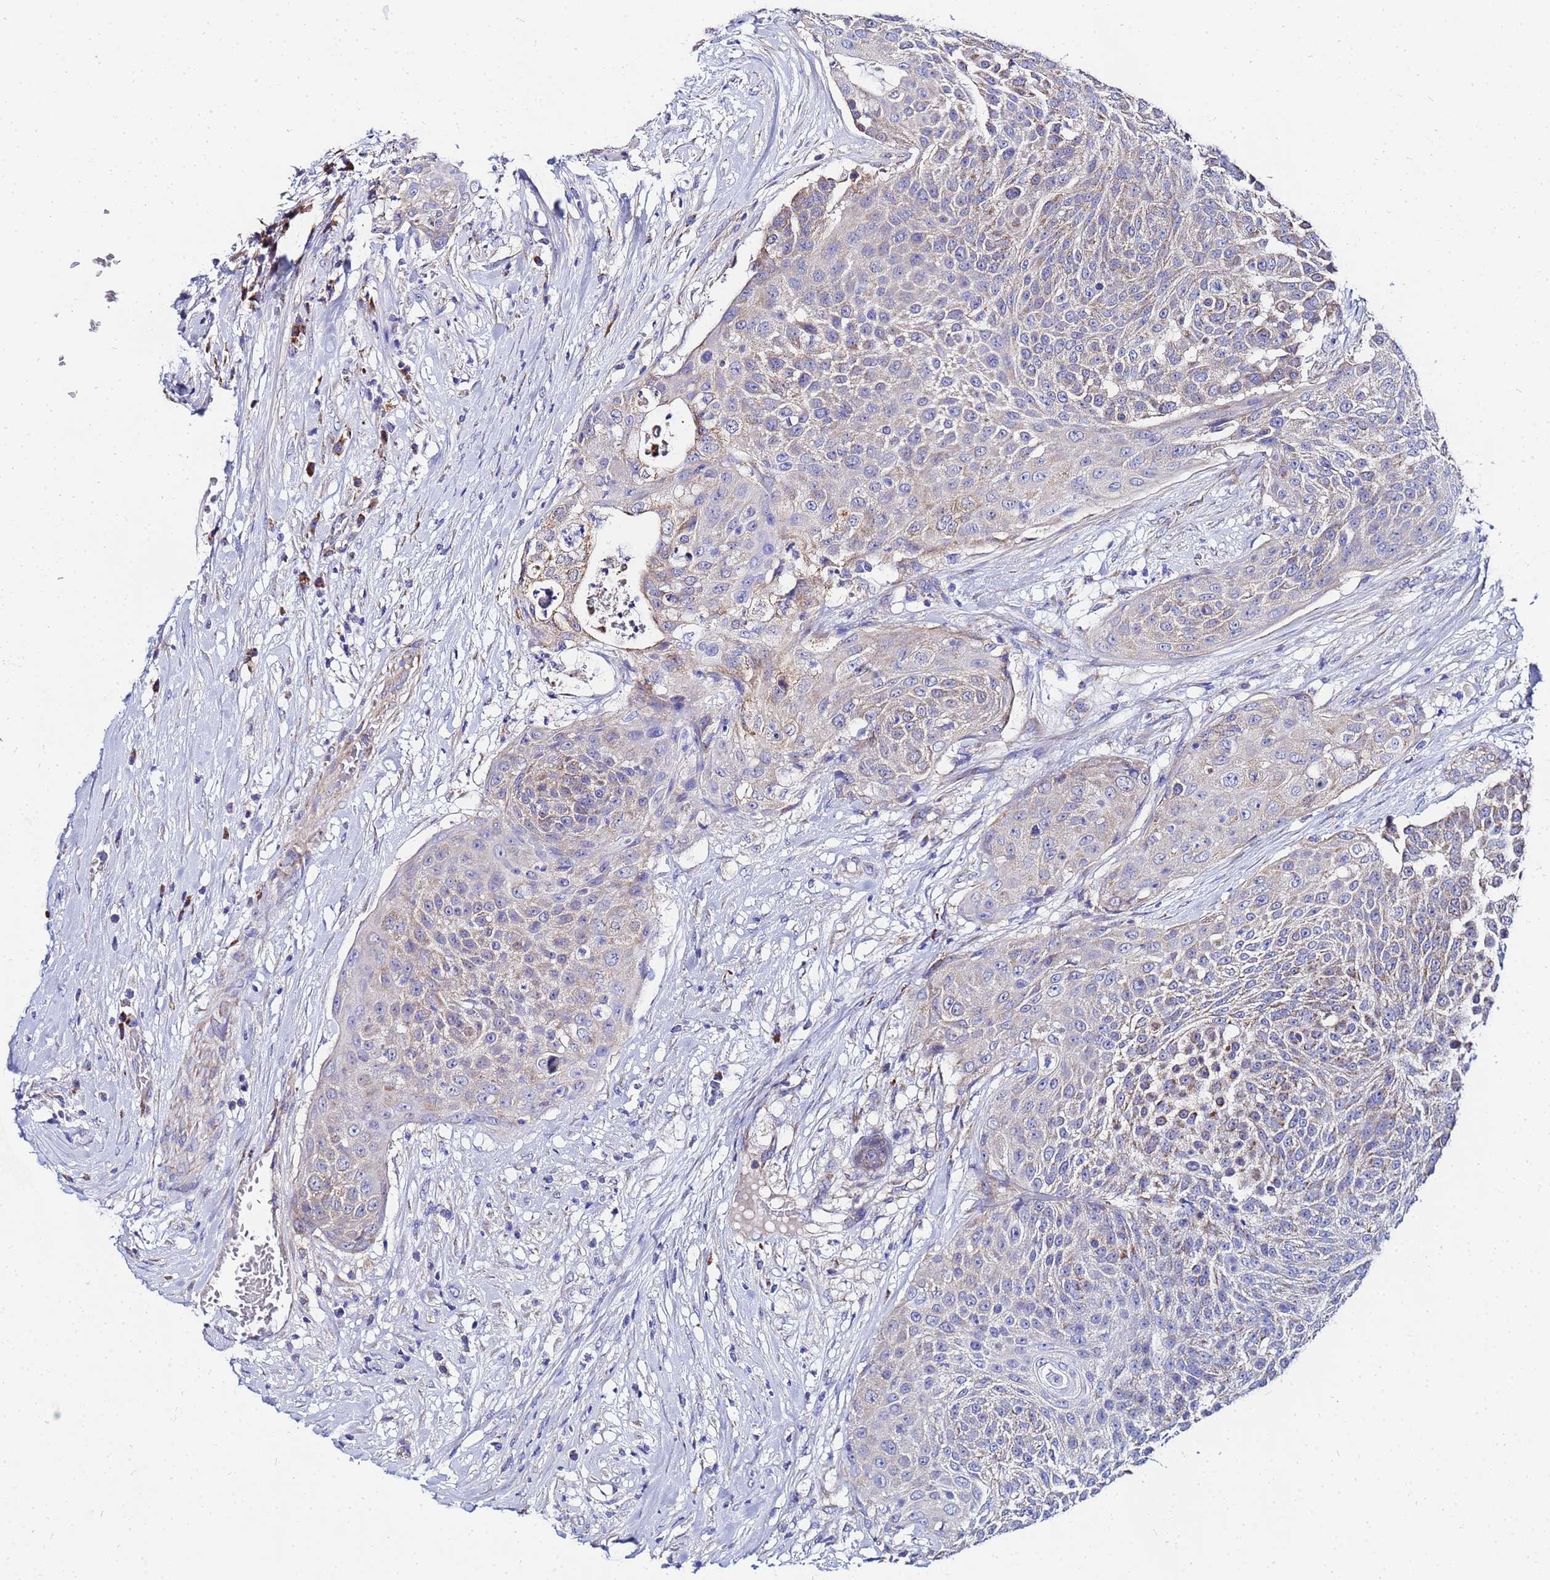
{"staining": {"intensity": "weak", "quantity": "25%-75%", "location": "cytoplasmic/membranous"}, "tissue": "urothelial cancer", "cell_type": "Tumor cells", "image_type": "cancer", "snomed": [{"axis": "morphology", "description": "Urothelial carcinoma, High grade"}, {"axis": "topography", "description": "Urinary bladder"}], "caption": "Human high-grade urothelial carcinoma stained for a protein (brown) reveals weak cytoplasmic/membranous positive expression in about 25%-75% of tumor cells.", "gene": "FAHD2A", "patient": {"sex": "female", "age": 63}}